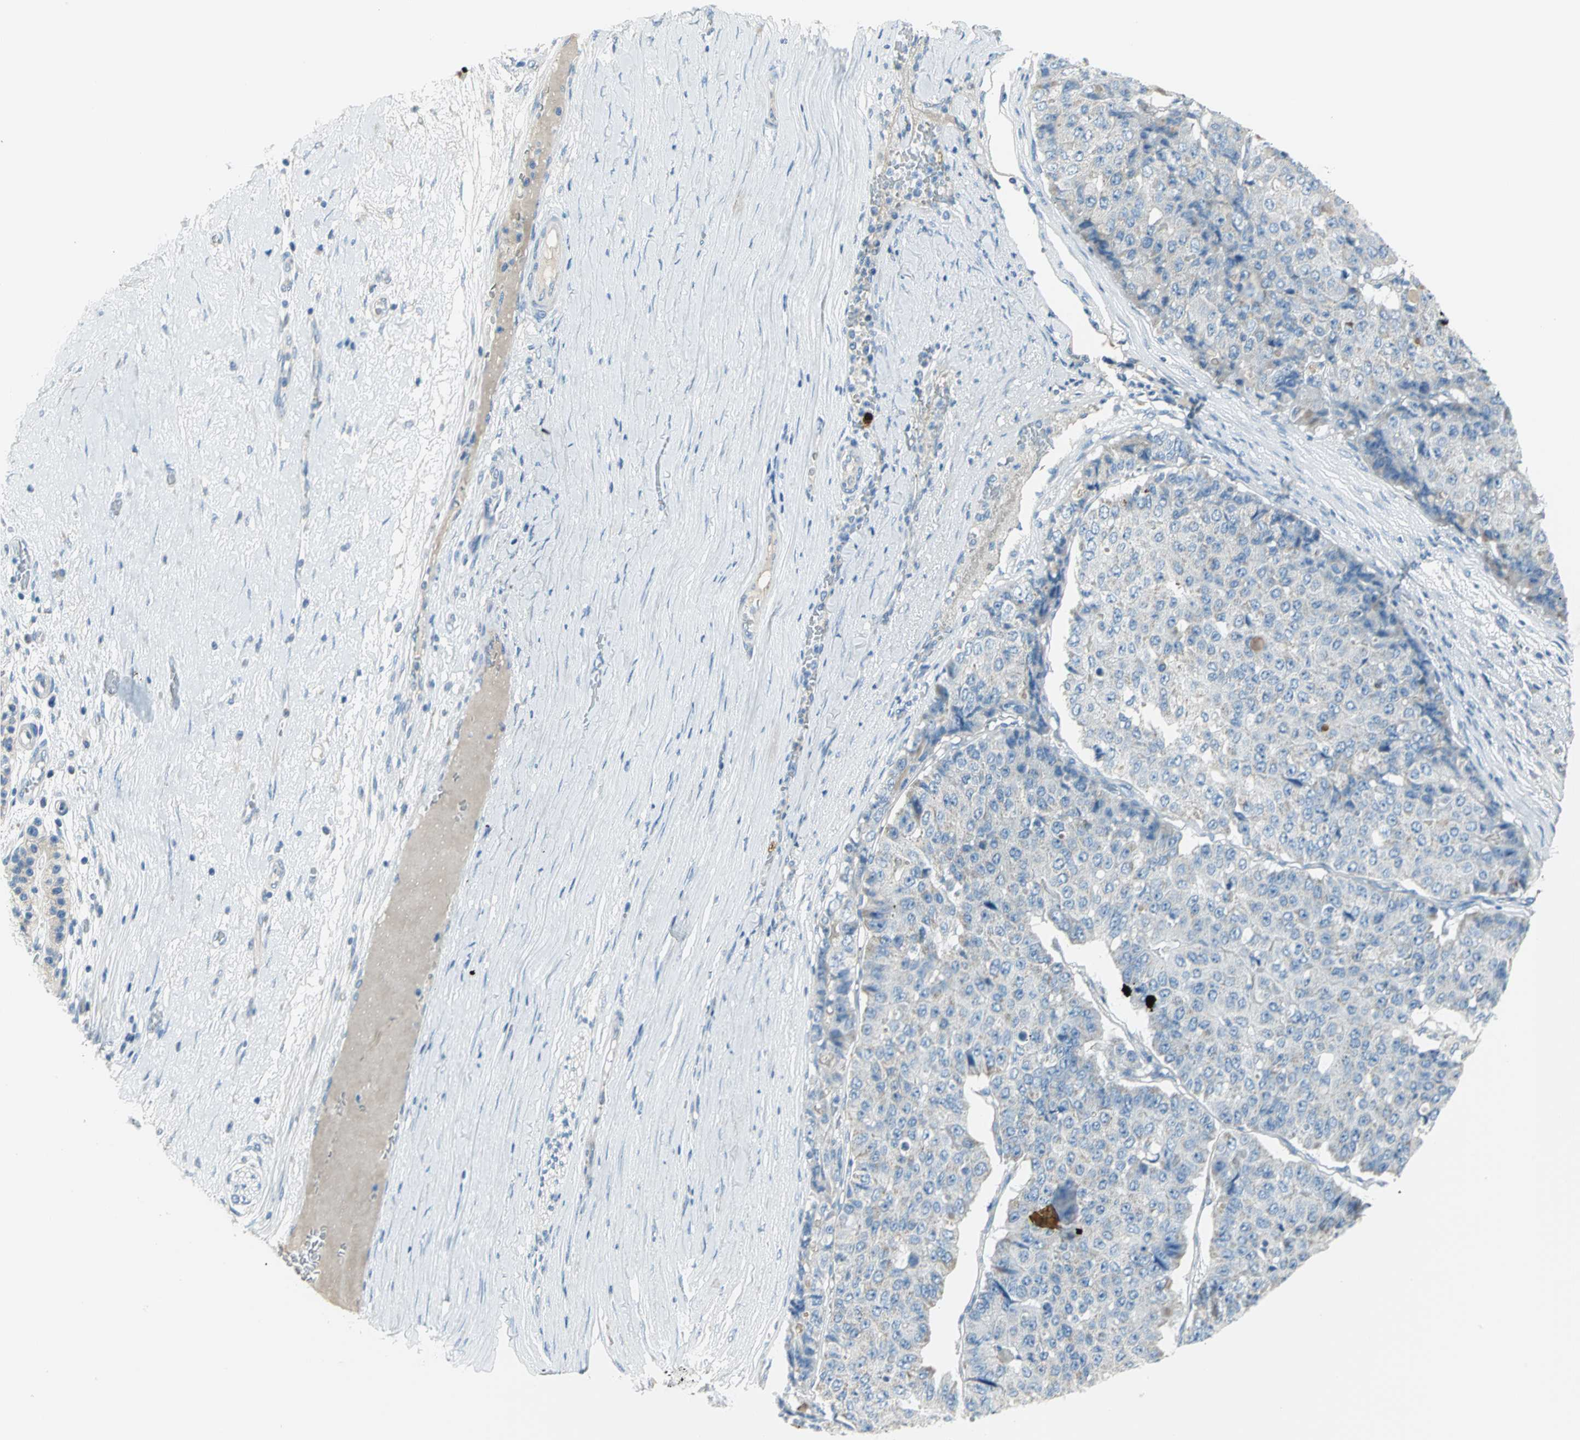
{"staining": {"intensity": "negative", "quantity": "none", "location": "none"}, "tissue": "pancreatic cancer", "cell_type": "Tumor cells", "image_type": "cancer", "snomed": [{"axis": "morphology", "description": "Adenocarcinoma, NOS"}, {"axis": "topography", "description": "Pancreas"}], "caption": "DAB (3,3'-diaminobenzidine) immunohistochemical staining of human pancreatic cancer (adenocarcinoma) shows no significant staining in tumor cells.", "gene": "ALOX15", "patient": {"sex": "male", "age": 50}}